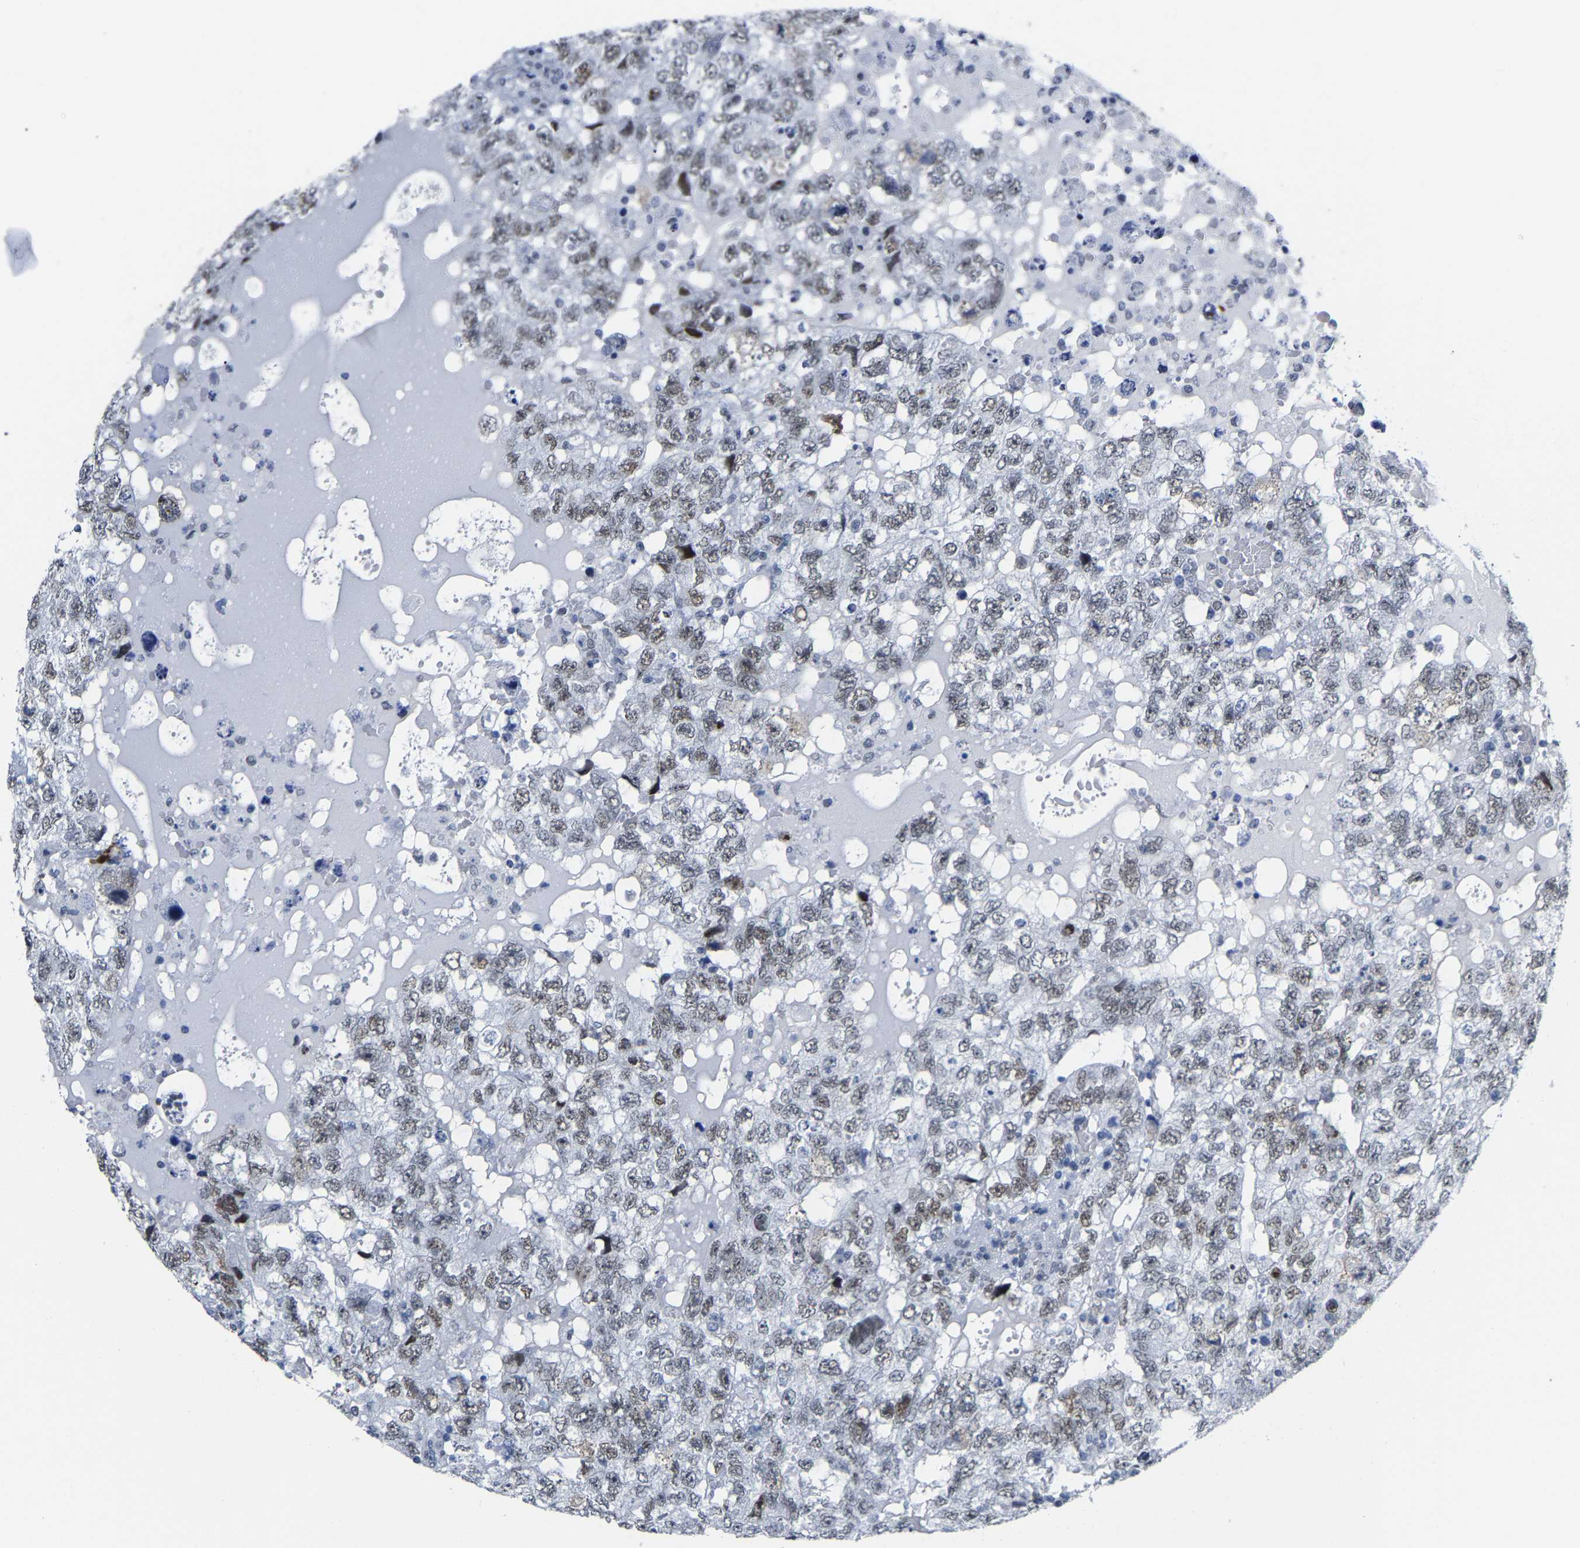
{"staining": {"intensity": "weak", "quantity": "25%-75%", "location": "nuclear"}, "tissue": "testis cancer", "cell_type": "Tumor cells", "image_type": "cancer", "snomed": [{"axis": "morphology", "description": "Carcinoma, Embryonal, NOS"}, {"axis": "topography", "description": "Testis"}], "caption": "IHC (DAB (3,3'-diaminobenzidine)) staining of embryonal carcinoma (testis) demonstrates weak nuclear protein positivity in approximately 25%-75% of tumor cells. (Stains: DAB in brown, nuclei in blue, Microscopy: brightfield microscopy at high magnification).", "gene": "FAM180A", "patient": {"sex": "male", "age": 36}}